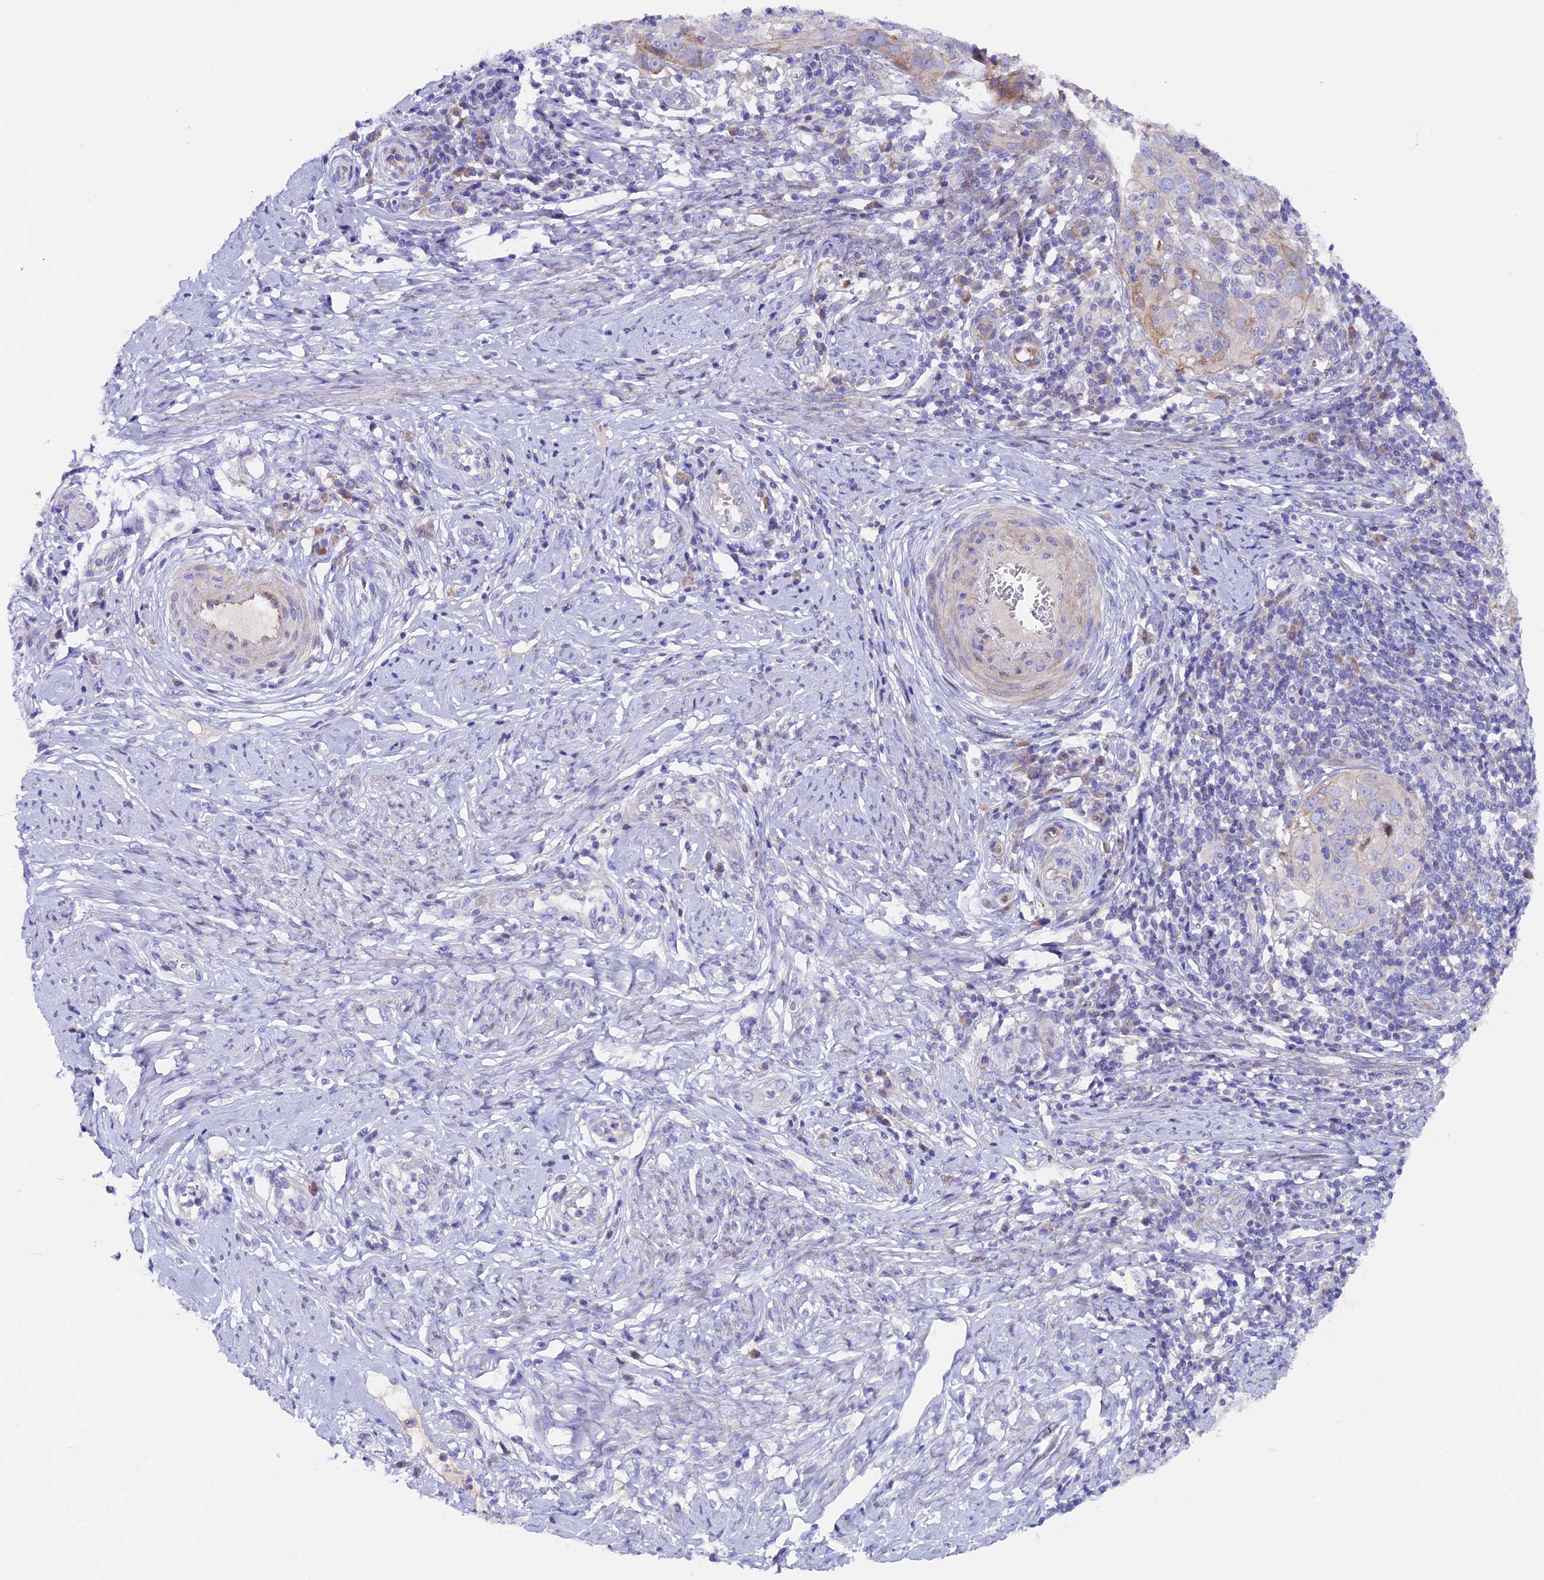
{"staining": {"intensity": "negative", "quantity": "none", "location": "none"}, "tissue": "cervical cancer", "cell_type": "Tumor cells", "image_type": "cancer", "snomed": [{"axis": "morphology", "description": "Normal tissue, NOS"}, {"axis": "morphology", "description": "Squamous cell carcinoma, NOS"}, {"axis": "topography", "description": "Cervix"}], "caption": "DAB (3,3'-diaminobenzidine) immunohistochemical staining of human squamous cell carcinoma (cervical) exhibits no significant positivity in tumor cells. Nuclei are stained in blue.", "gene": "PIGU", "patient": {"sex": "female", "age": 31}}